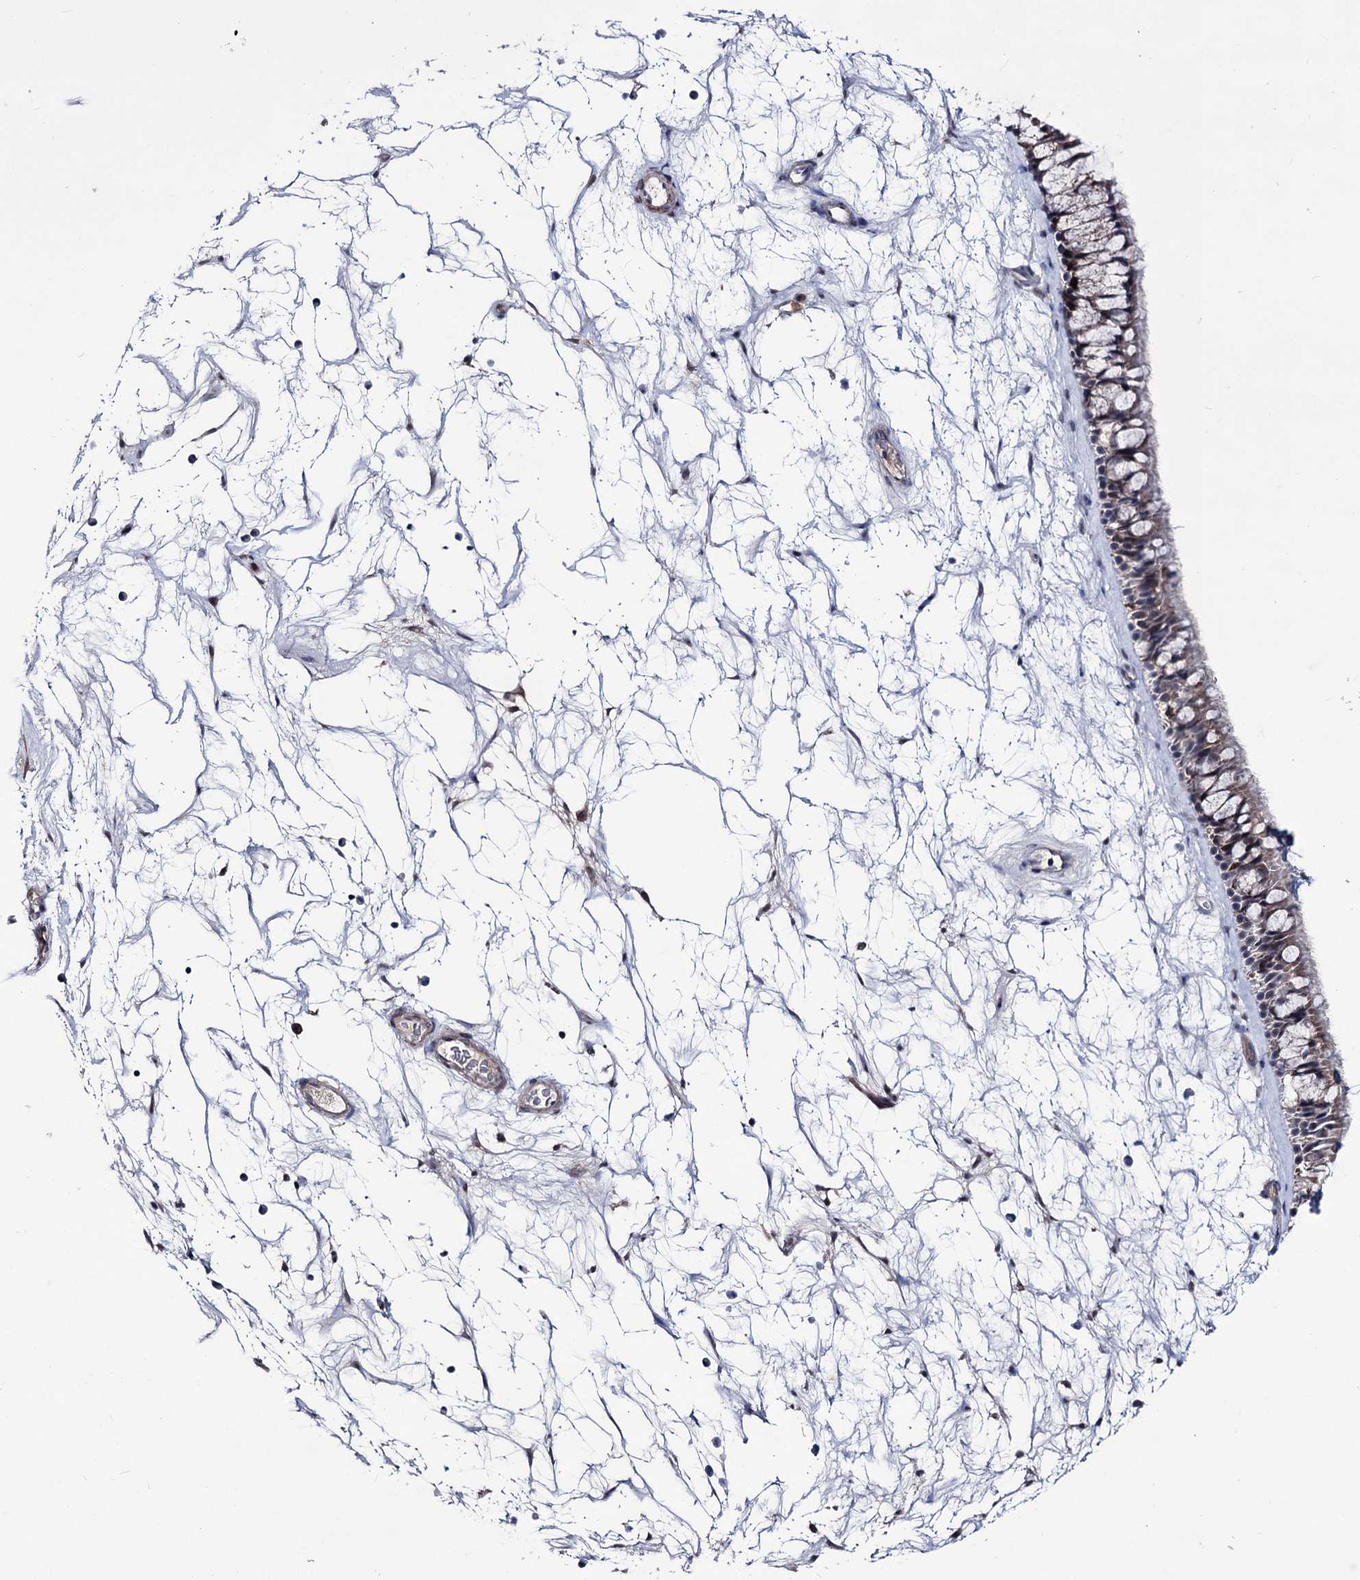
{"staining": {"intensity": "weak", "quantity": "<25%", "location": "cytoplasmic/membranous"}, "tissue": "nasopharynx", "cell_type": "Respiratory epithelial cells", "image_type": "normal", "snomed": [{"axis": "morphology", "description": "Normal tissue, NOS"}, {"axis": "topography", "description": "Nasopharynx"}], "caption": "A high-resolution image shows immunohistochemistry (IHC) staining of normal nasopharynx, which exhibits no significant staining in respiratory epithelial cells.", "gene": "PPRC1", "patient": {"sex": "male", "age": 64}}